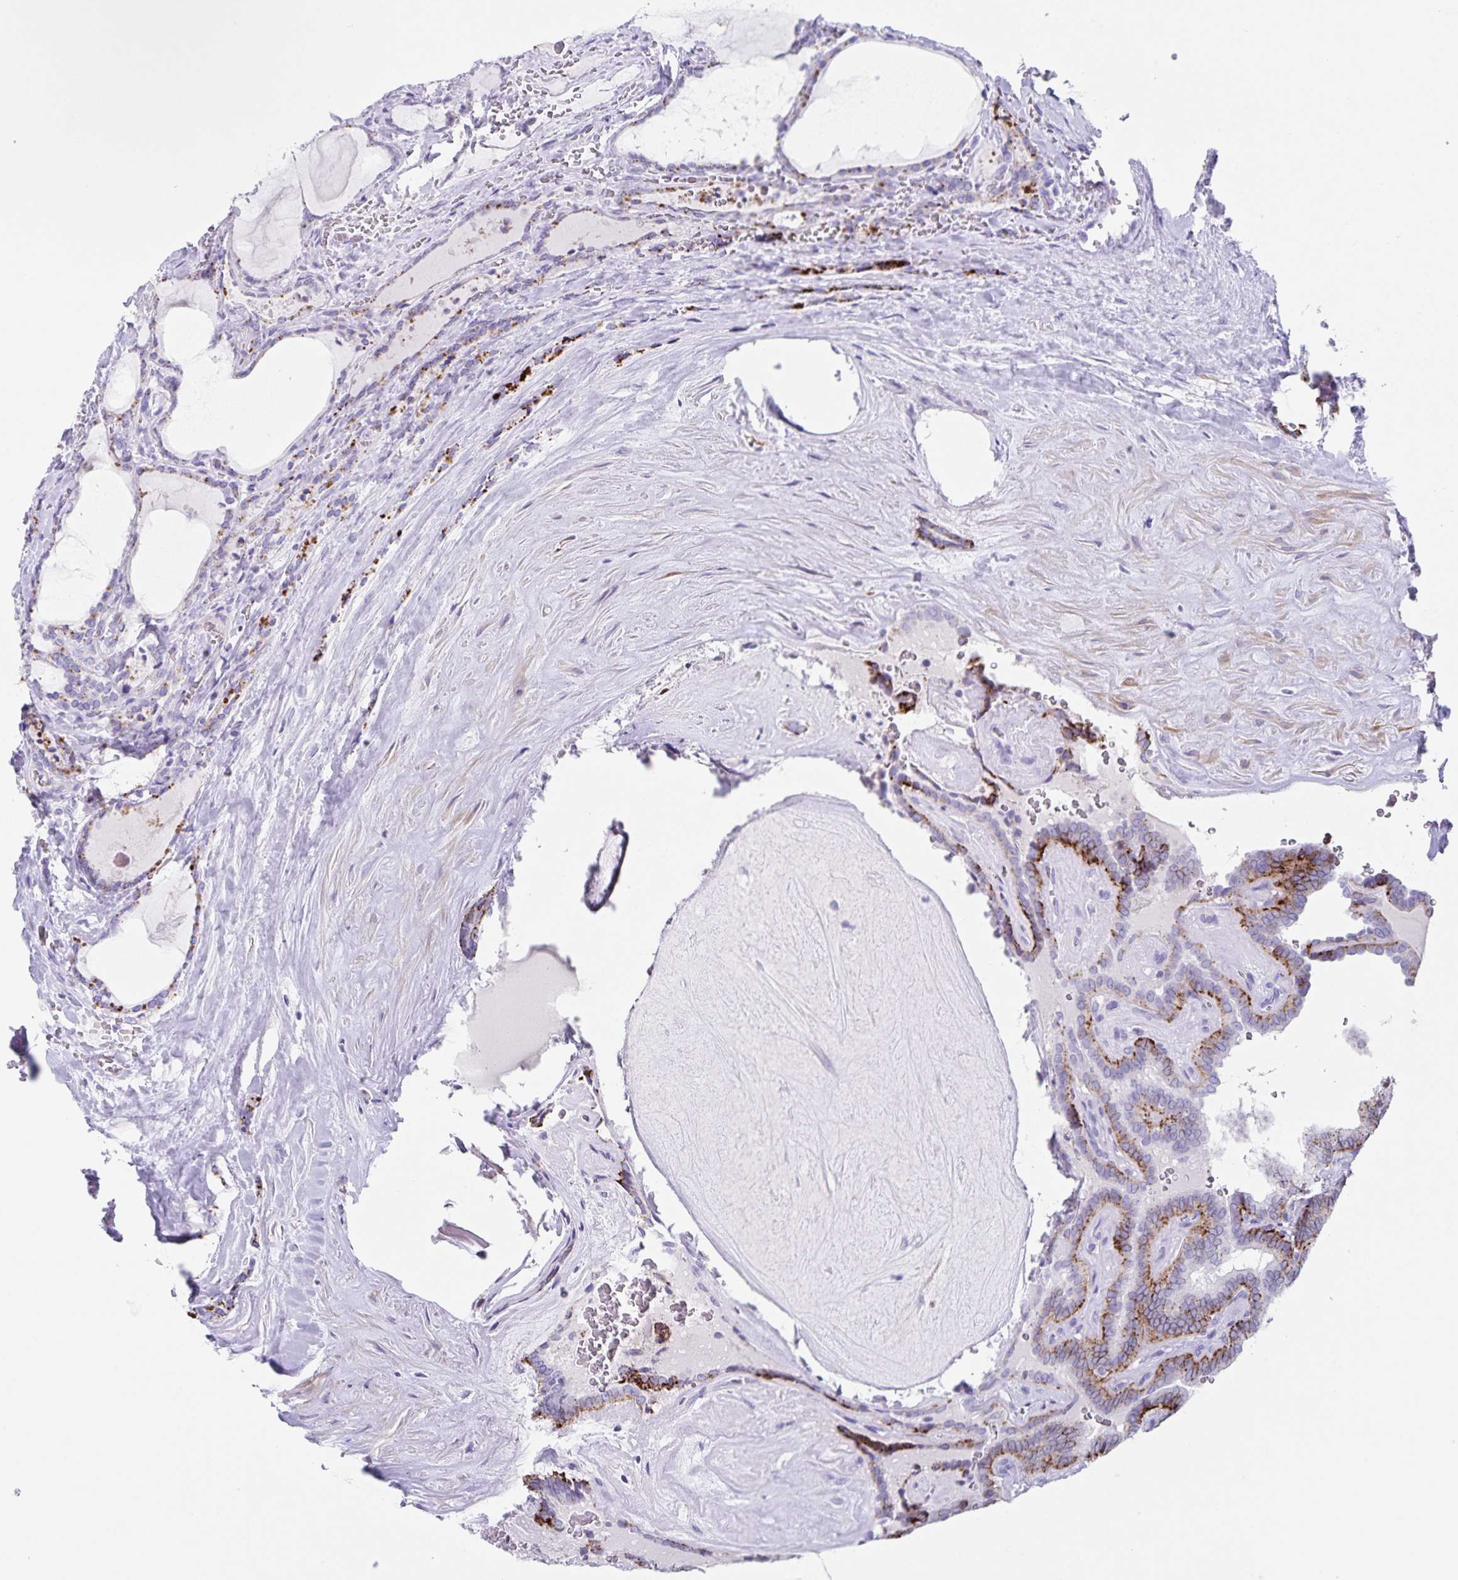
{"staining": {"intensity": "moderate", "quantity": "25%-75%", "location": "cytoplasmic/membranous"}, "tissue": "thyroid cancer", "cell_type": "Tumor cells", "image_type": "cancer", "snomed": [{"axis": "morphology", "description": "Papillary adenocarcinoma, NOS"}, {"axis": "topography", "description": "Thyroid gland"}], "caption": "This is an image of immunohistochemistry staining of thyroid cancer (papillary adenocarcinoma), which shows moderate staining in the cytoplasmic/membranous of tumor cells.", "gene": "C11orf42", "patient": {"sex": "female", "age": 21}}